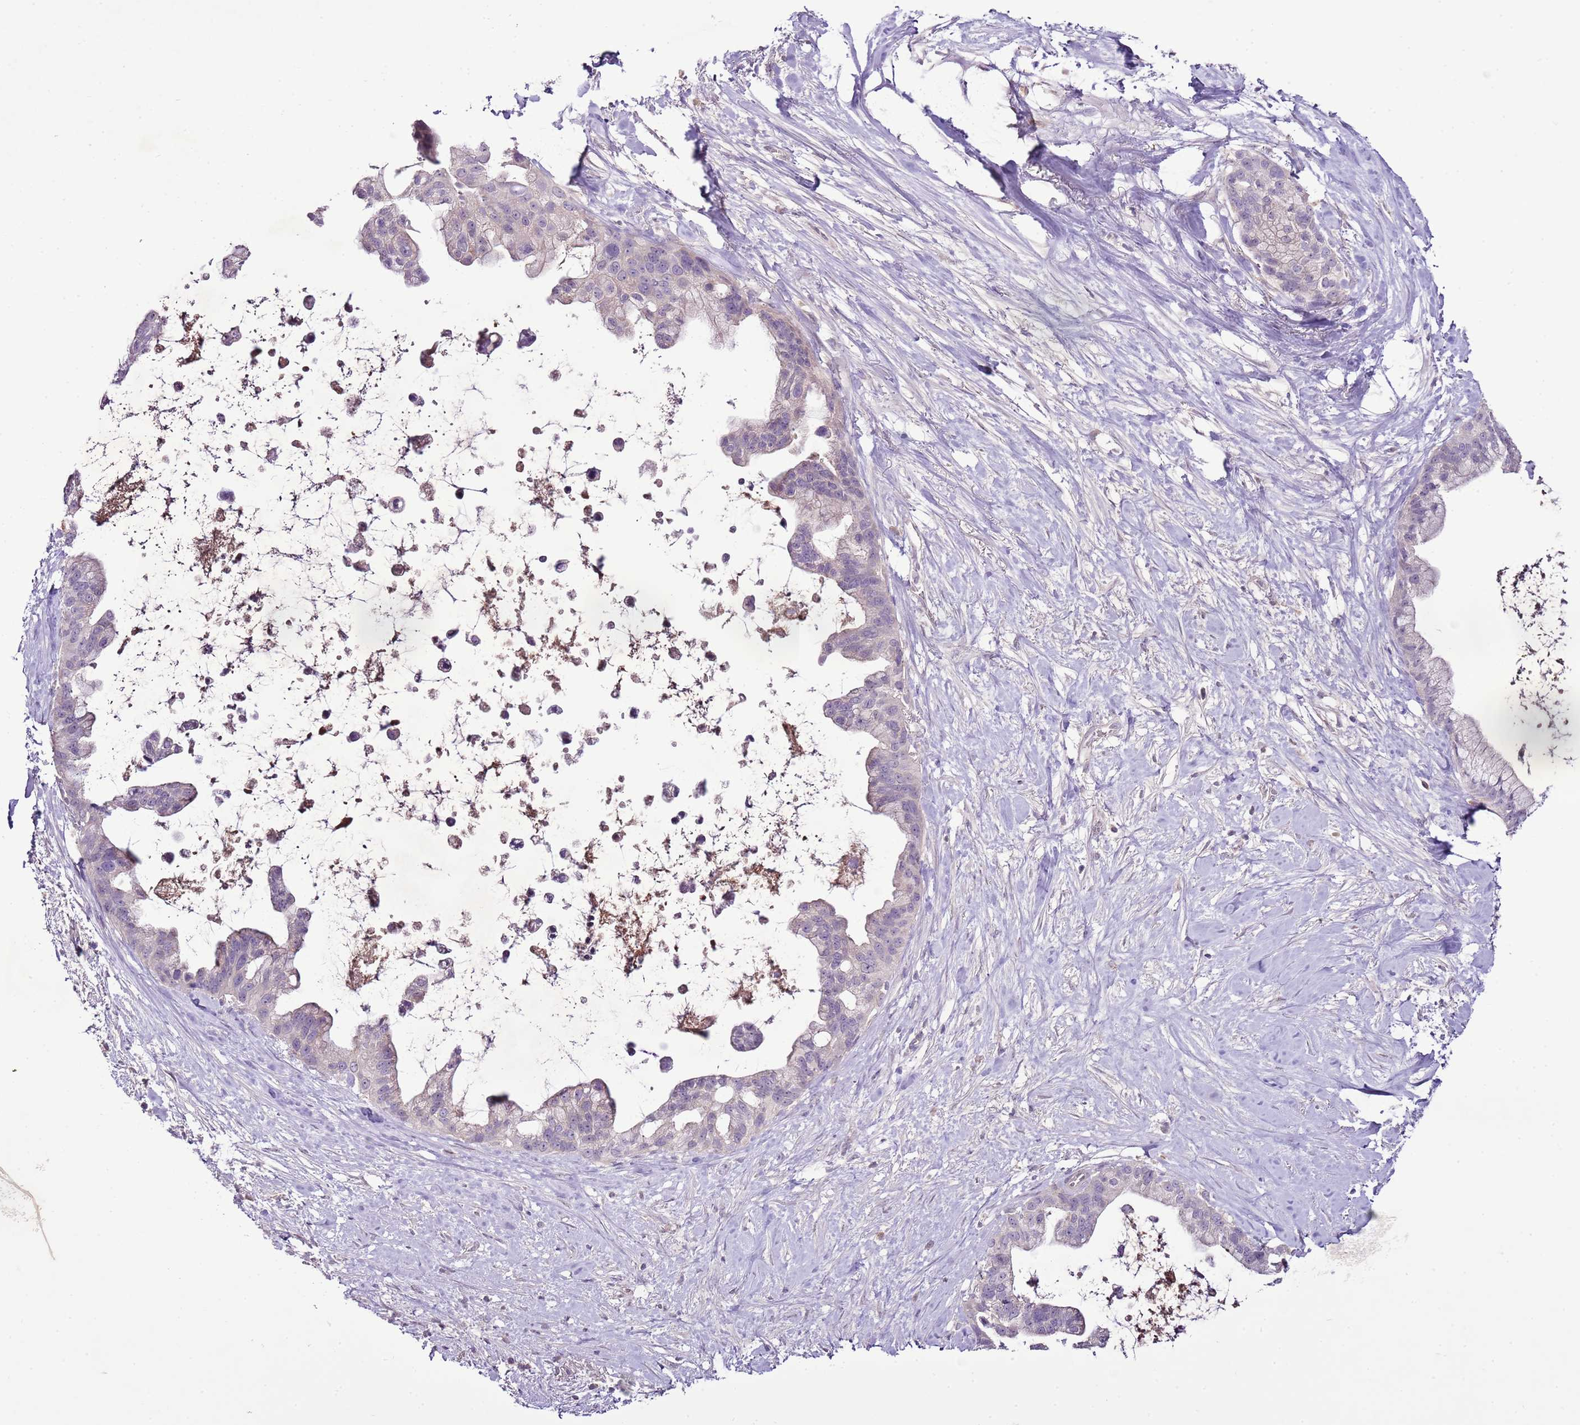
{"staining": {"intensity": "negative", "quantity": "none", "location": "none"}, "tissue": "pancreatic cancer", "cell_type": "Tumor cells", "image_type": "cancer", "snomed": [{"axis": "morphology", "description": "Adenocarcinoma, NOS"}, {"axis": "topography", "description": "Pancreas"}], "caption": "Immunohistochemical staining of human pancreatic cancer (adenocarcinoma) reveals no significant staining in tumor cells.", "gene": "CMKLR1", "patient": {"sex": "female", "age": 83}}